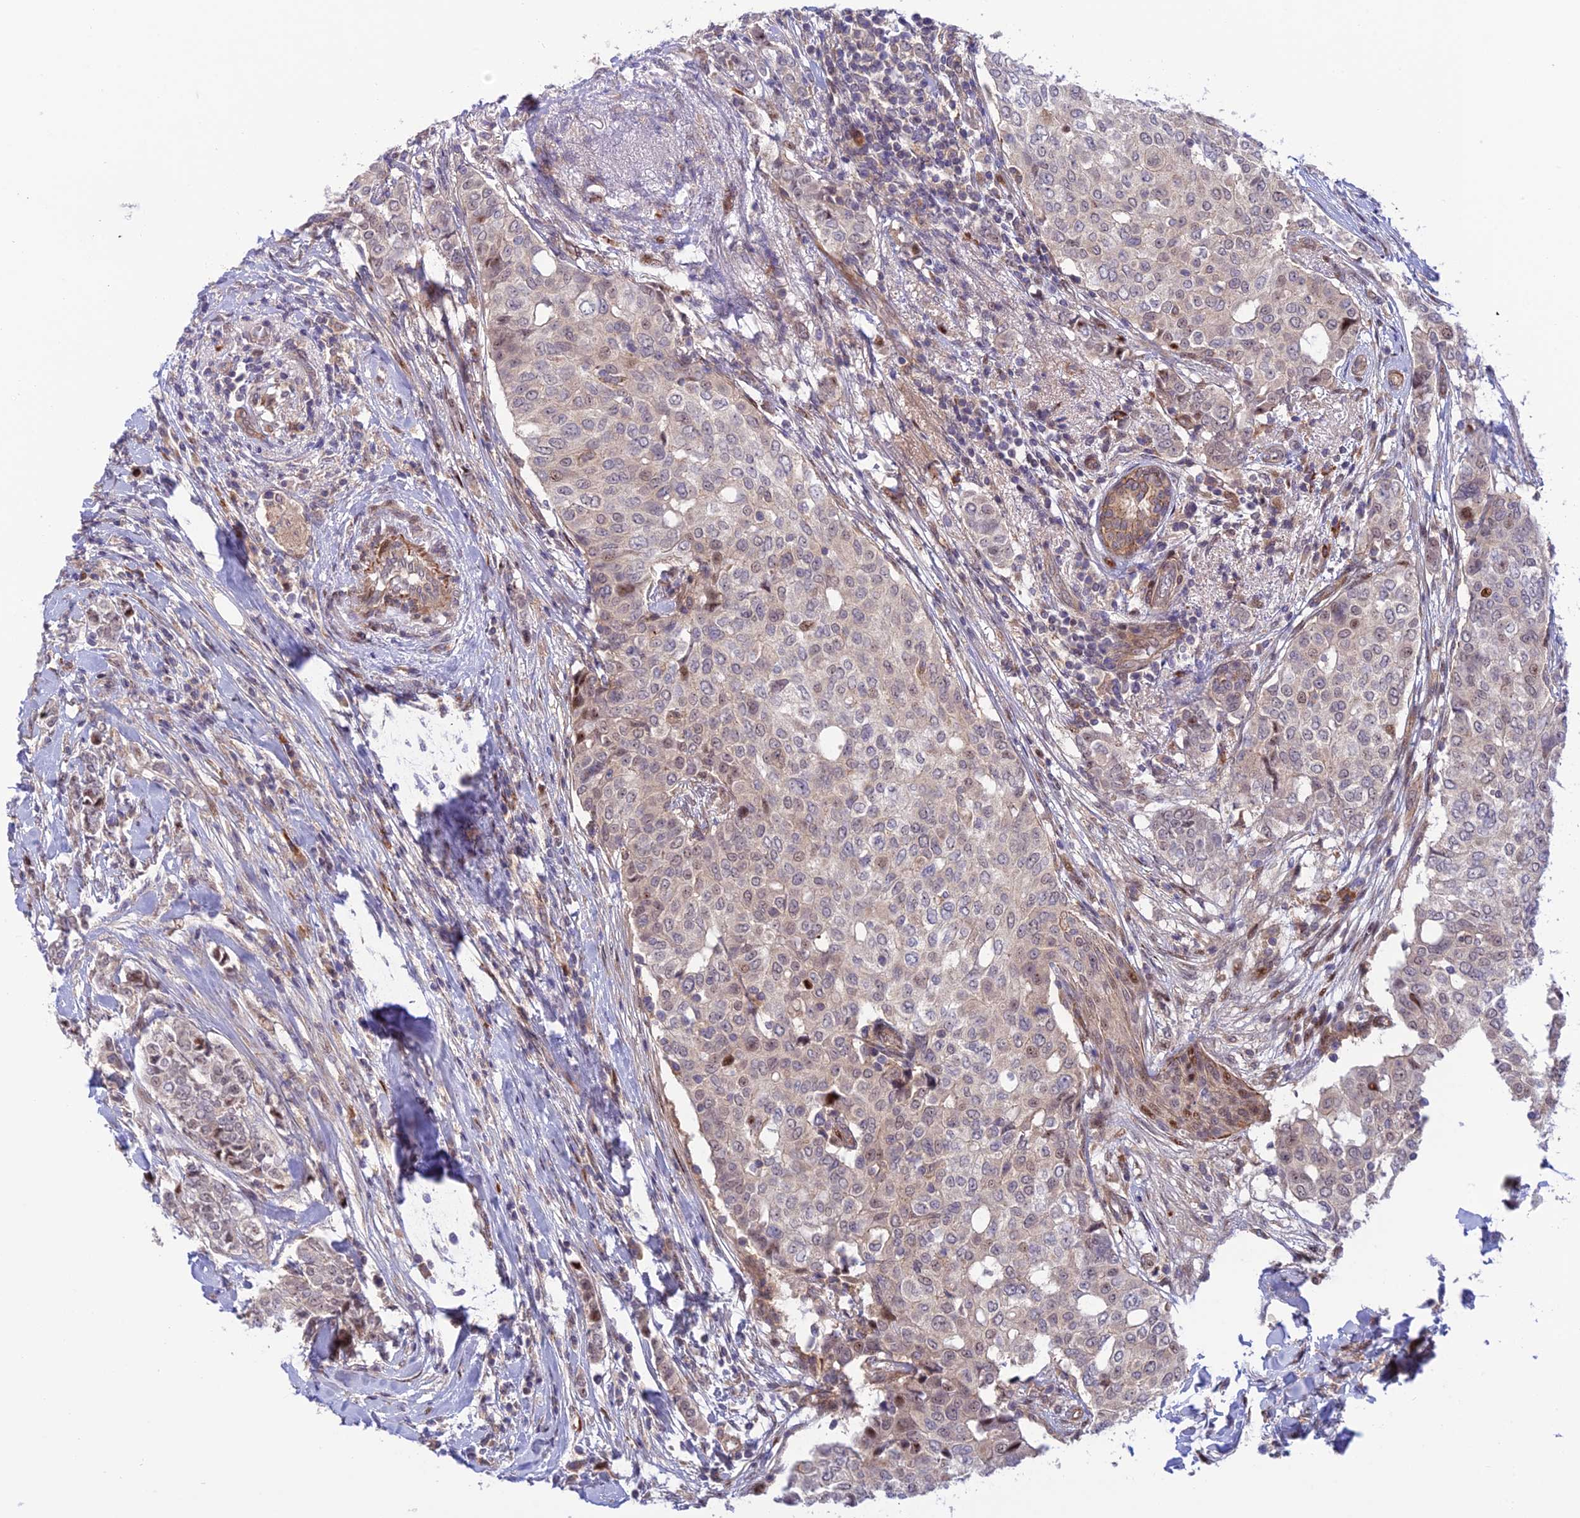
{"staining": {"intensity": "negative", "quantity": "none", "location": "none"}, "tissue": "breast cancer", "cell_type": "Tumor cells", "image_type": "cancer", "snomed": [{"axis": "morphology", "description": "Lobular carcinoma"}, {"axis": "topography", "description": "Breast"}], "caption": "Immunohistochemistry (IHC) of human lobular carcinoma (breast) displays no positivity in tumor cells. (DAB immunohistochemistry with hematoxylin counter stain).", "gene": "ZNF584", "patient": {"sex": "female", "age": 51}}